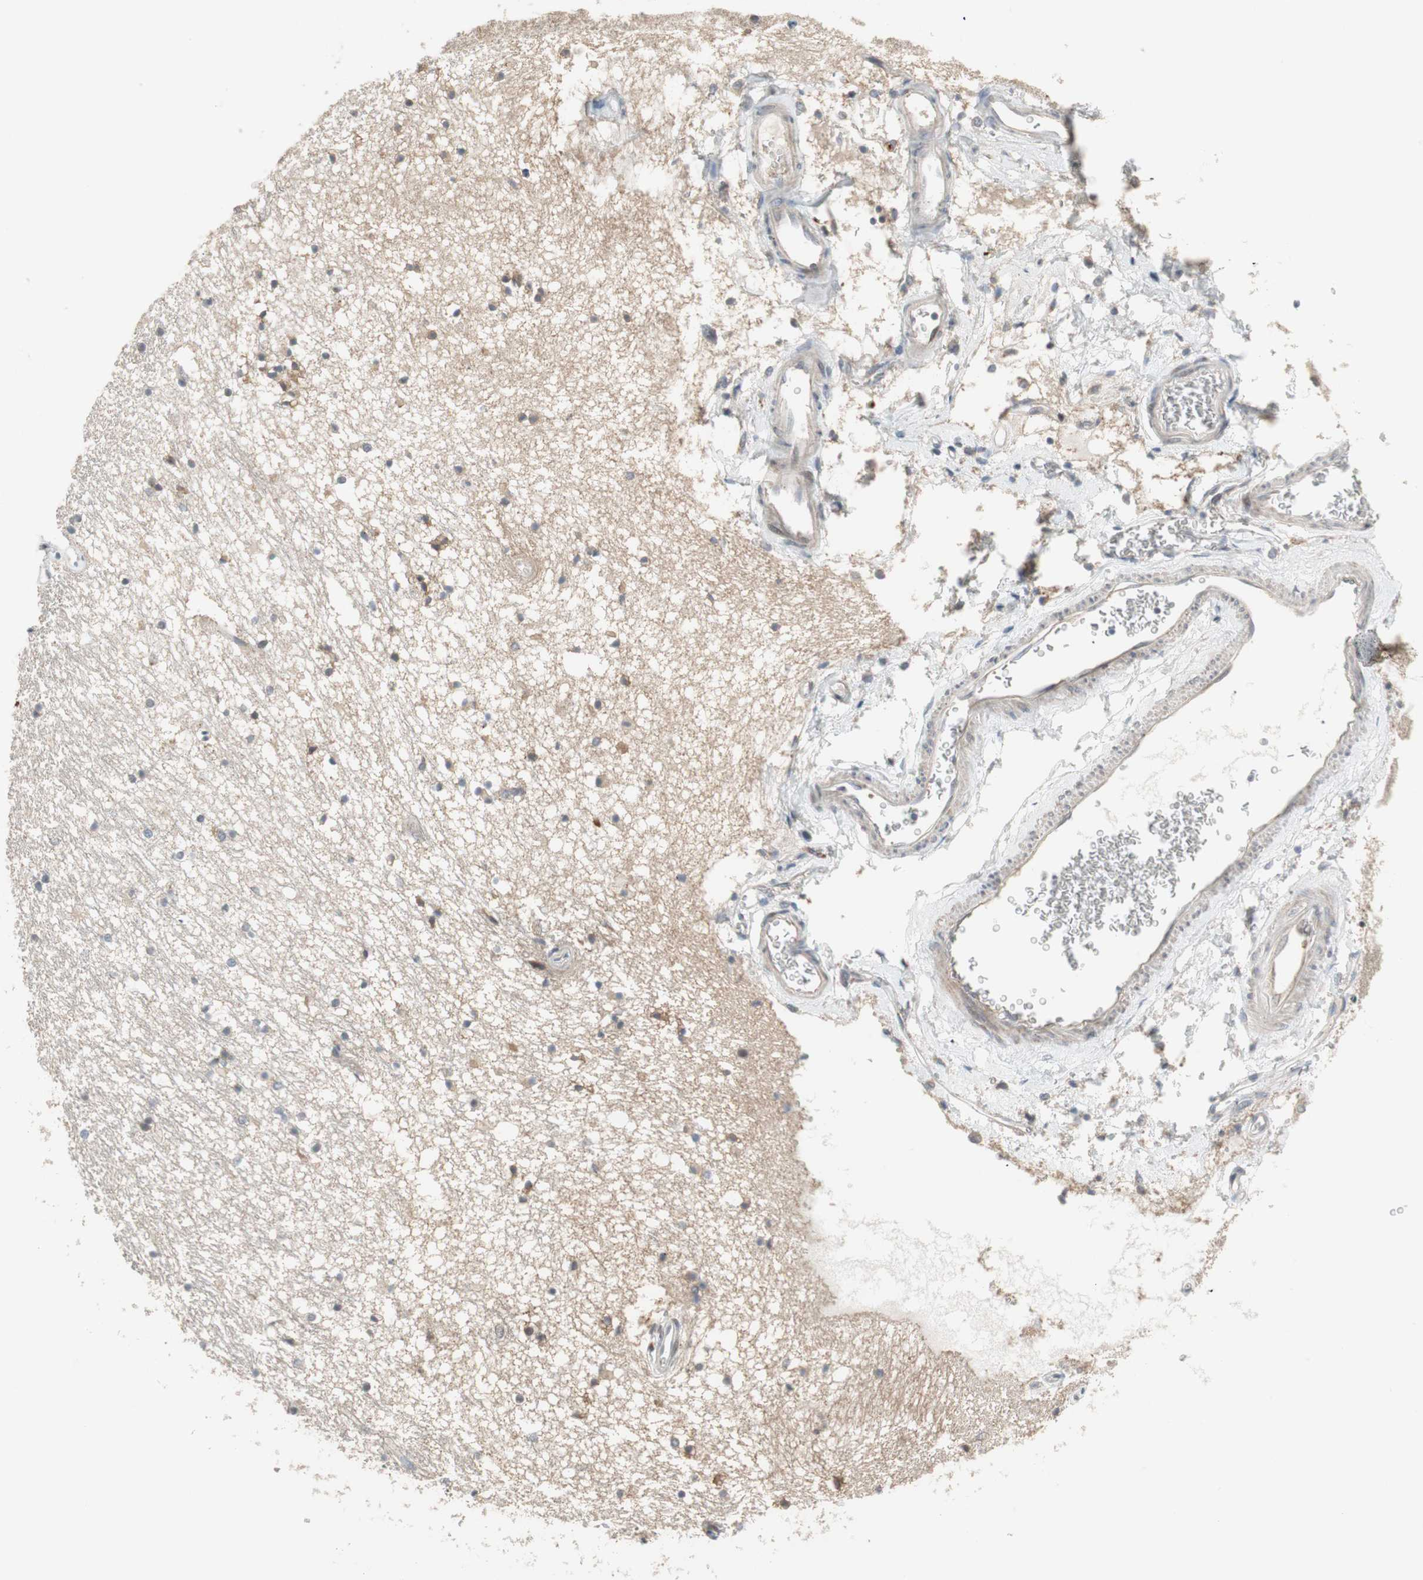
{"staining": {"intensity": "weak", "quantity": "25%-75%", "location": "cytoplasmic/membranous"}, "tissue": "hippocampus", "cell_type": "Glial cells", "image_type": "normal", "snomed": [{"axis": "morphology", "description": "Normal tissue, NOS"}, {"axis": "topography", "description": "Hippocampus"}], "caption": "Protein analysis of normal hippocampus exhibits weak cytoplasmic/membranous positivity in approximately 25%-75% of glial cells. The staining was performed using DAB to visualize the protein expression in brown, while the nuclei were stained in blue with hematoxylin (Magnification: 20x).", "gene": "SNX4", "patient": {"sex": "male", "age": 45}}